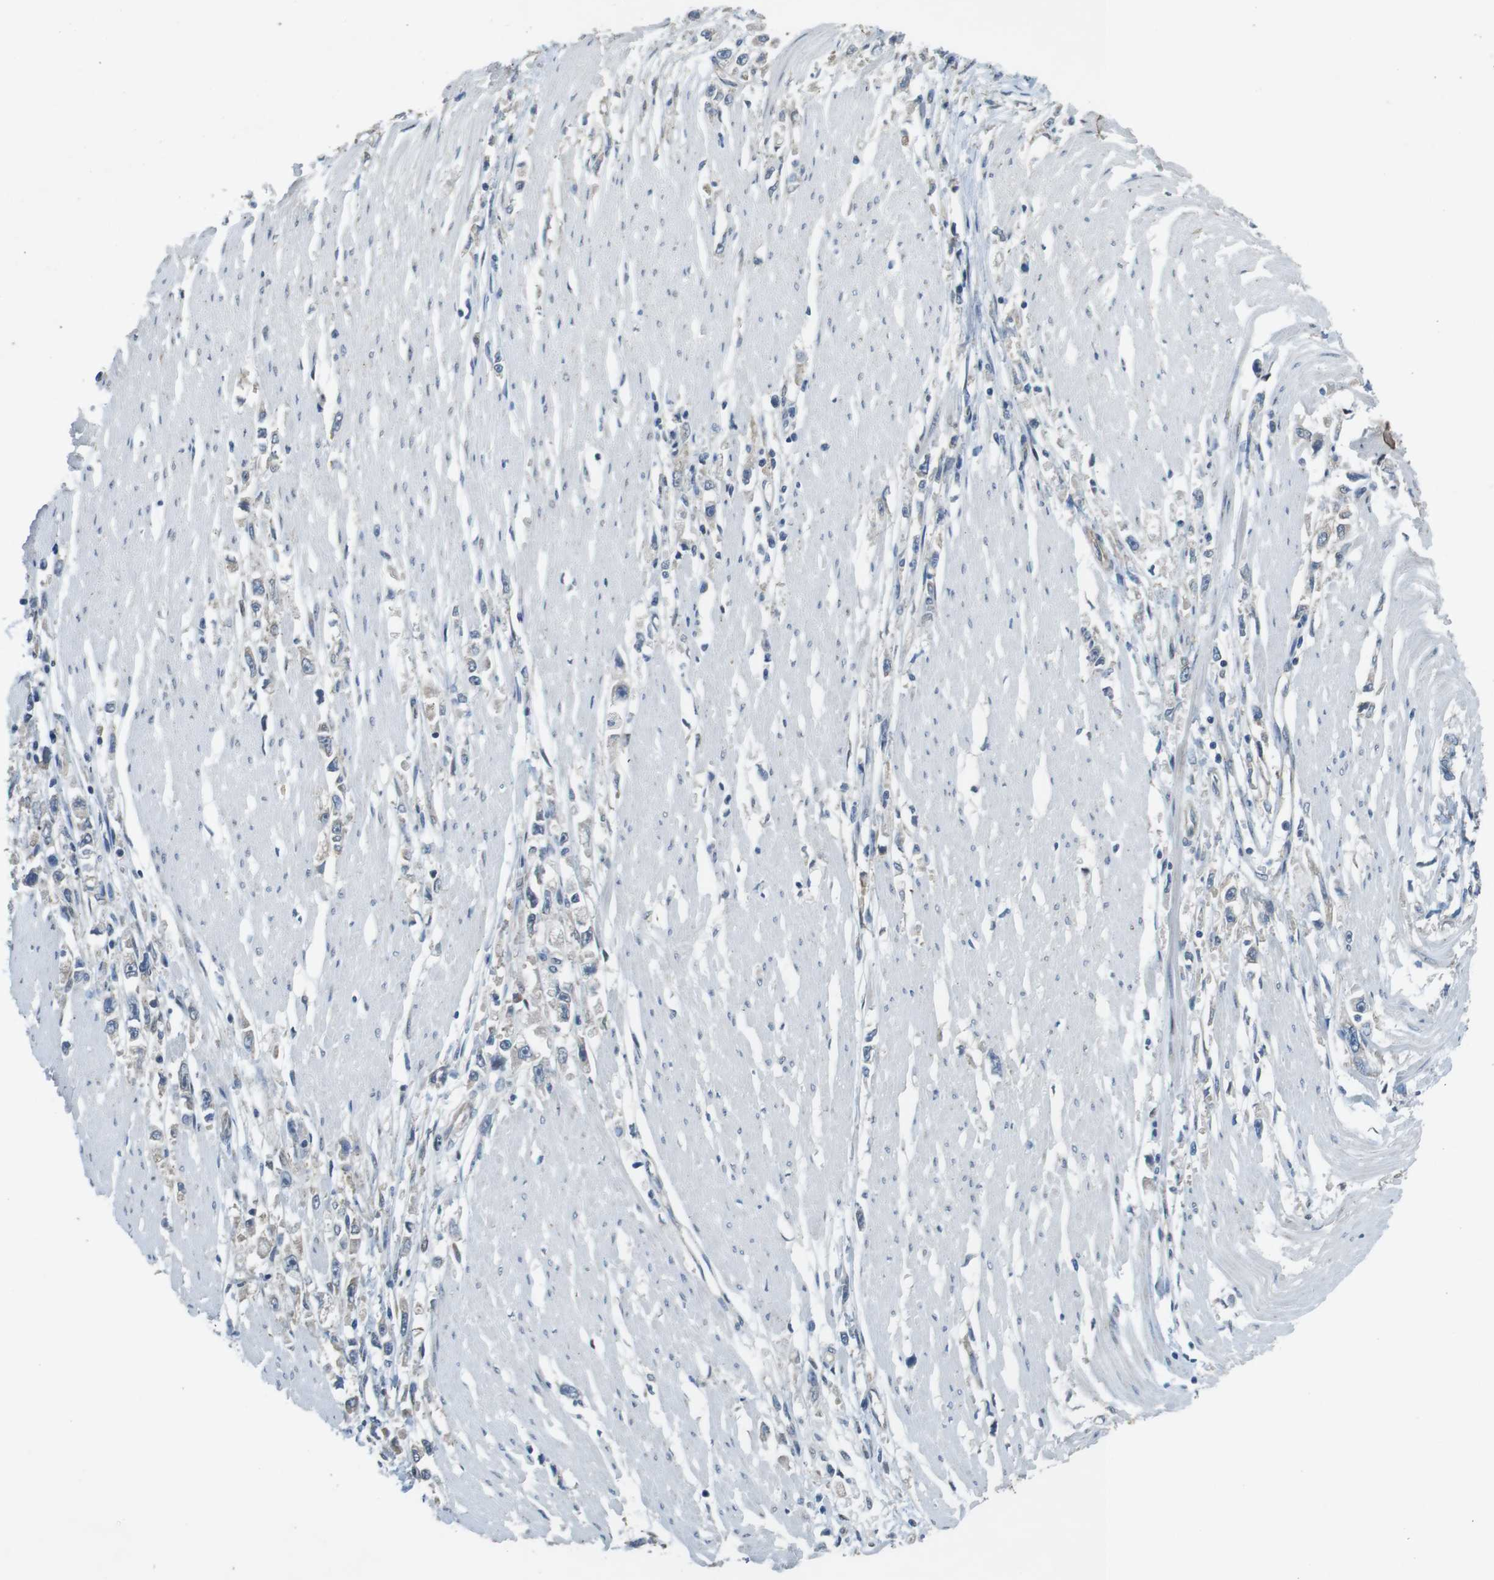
{"staining": {"intensity": "weak", "quantity": "<25%", "location": "cytoplasmic/membranous"}, "tissue": "stomach cancer", "cell_type": "Tumor cells", "image_type": "cancer", "snomed": [{"axis": "morphology", "description": "Adenocarcinoma, NOS"}, {"axis": "topography", "description": "Stomach"}], "caption": "This is an immunohistochemistry photomicrograph of stomach adenocarcinoma. There is no staining in tumor cells.", "gene": "CLDN7", "patient": {"sex": "female", "age": 59}}